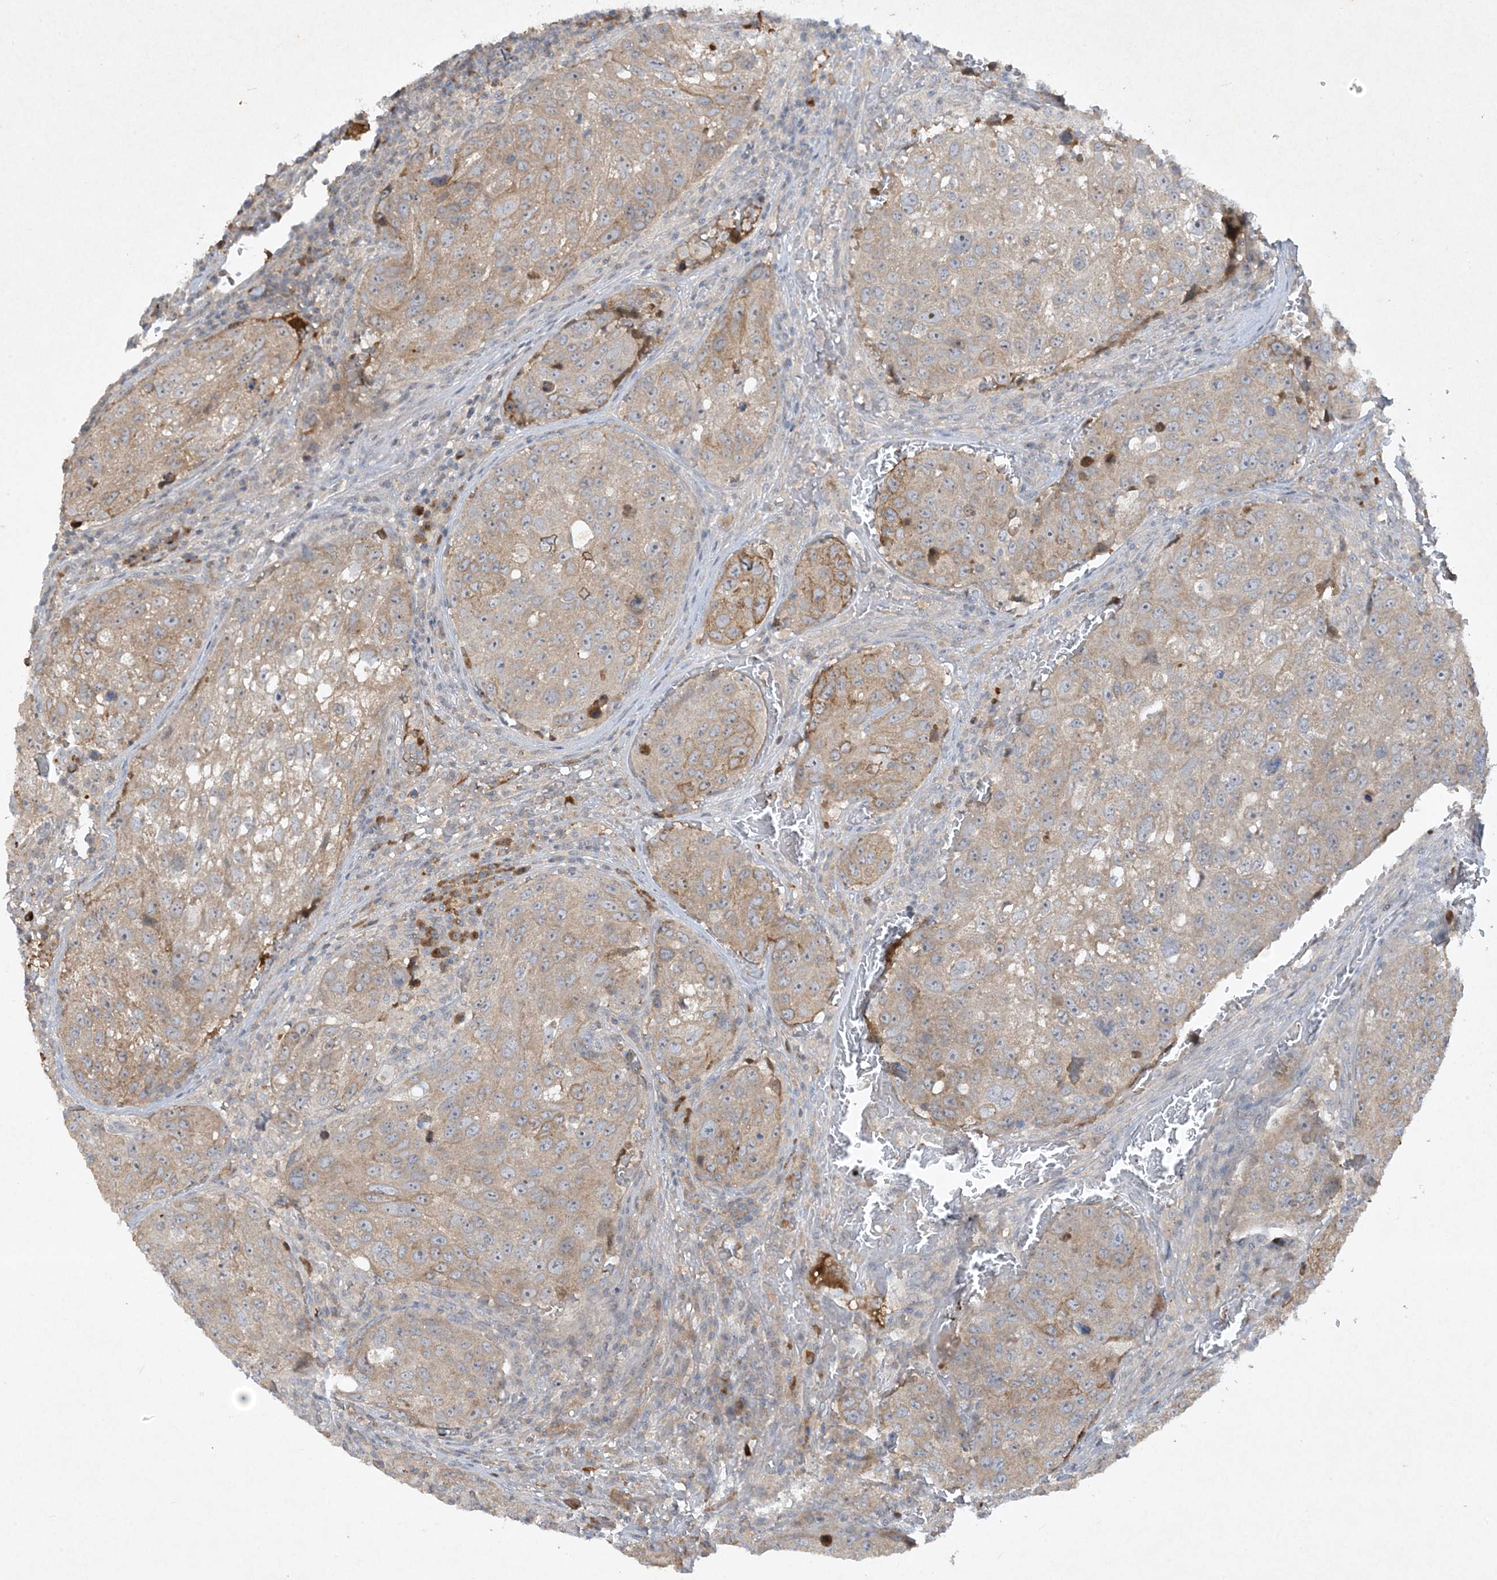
{"staining": {"intensity": "weak", "quantity": ">75%", "location": "cytoplasmic/membranous"}, "tissue": "urothelial cancer", "cell_type": "Tumor cells", "image_type": "cancer", "snomed": [{"axis": "morphology", "description": "Urothelial carcinoma, High grade"}, {"axis": "topography", "description": "Lymph node"}, {"axis": "topography", "description": "Urinary bladder"}], "caption": "Protein expression analysis of human urothelial cancer reveals weak cytoplasmic/membranous positivity in about >75% of tumor cells. (Stains: DAB (3,3'-diaminobenzidine) in brown, nuclei in blue, Microscopy: brightfield microscopy at high magnification).", "gene": "FETUB", "patient": {"sex": "male", "age": 51}}